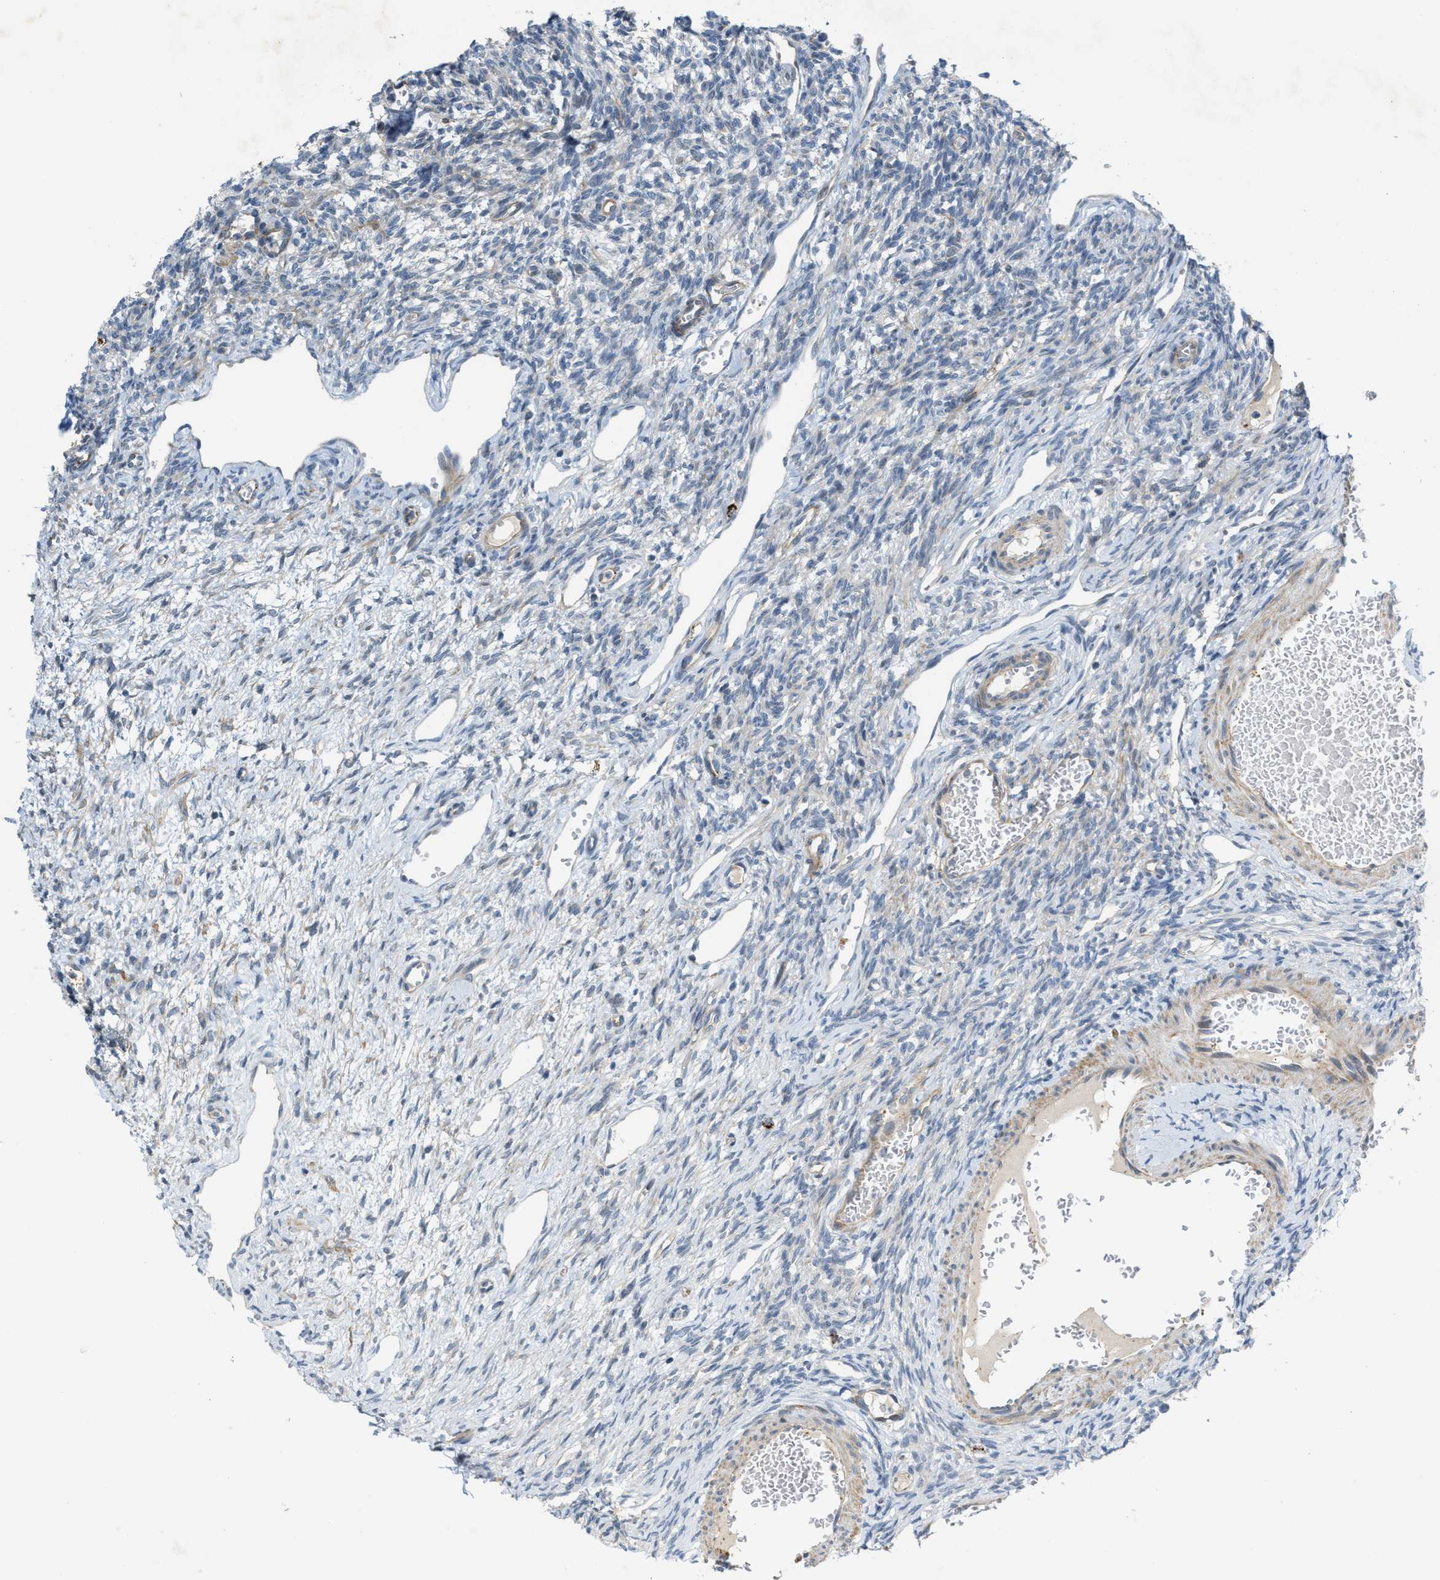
{"staining": {"intensity": "negative", "quantity": "none", "location": "none"}, "tissue": "ovary", "cell_type": "Ovarian stroma cells", "image_type": "normal", "snomed": [{"axis": "morphology", "description": "Normal tissue, NOS"}, {"axis": "topography", "description": "Ovary"}], "caption": "IHC photomicrograph of normal ovary: ovary stained with DAB (3,3'-diaminobenzidine) reveals no significant protein positivity in ovarian stroma cells.", "gene": "KLHDC10", "patient": {"sex": "female", "age": 33}}